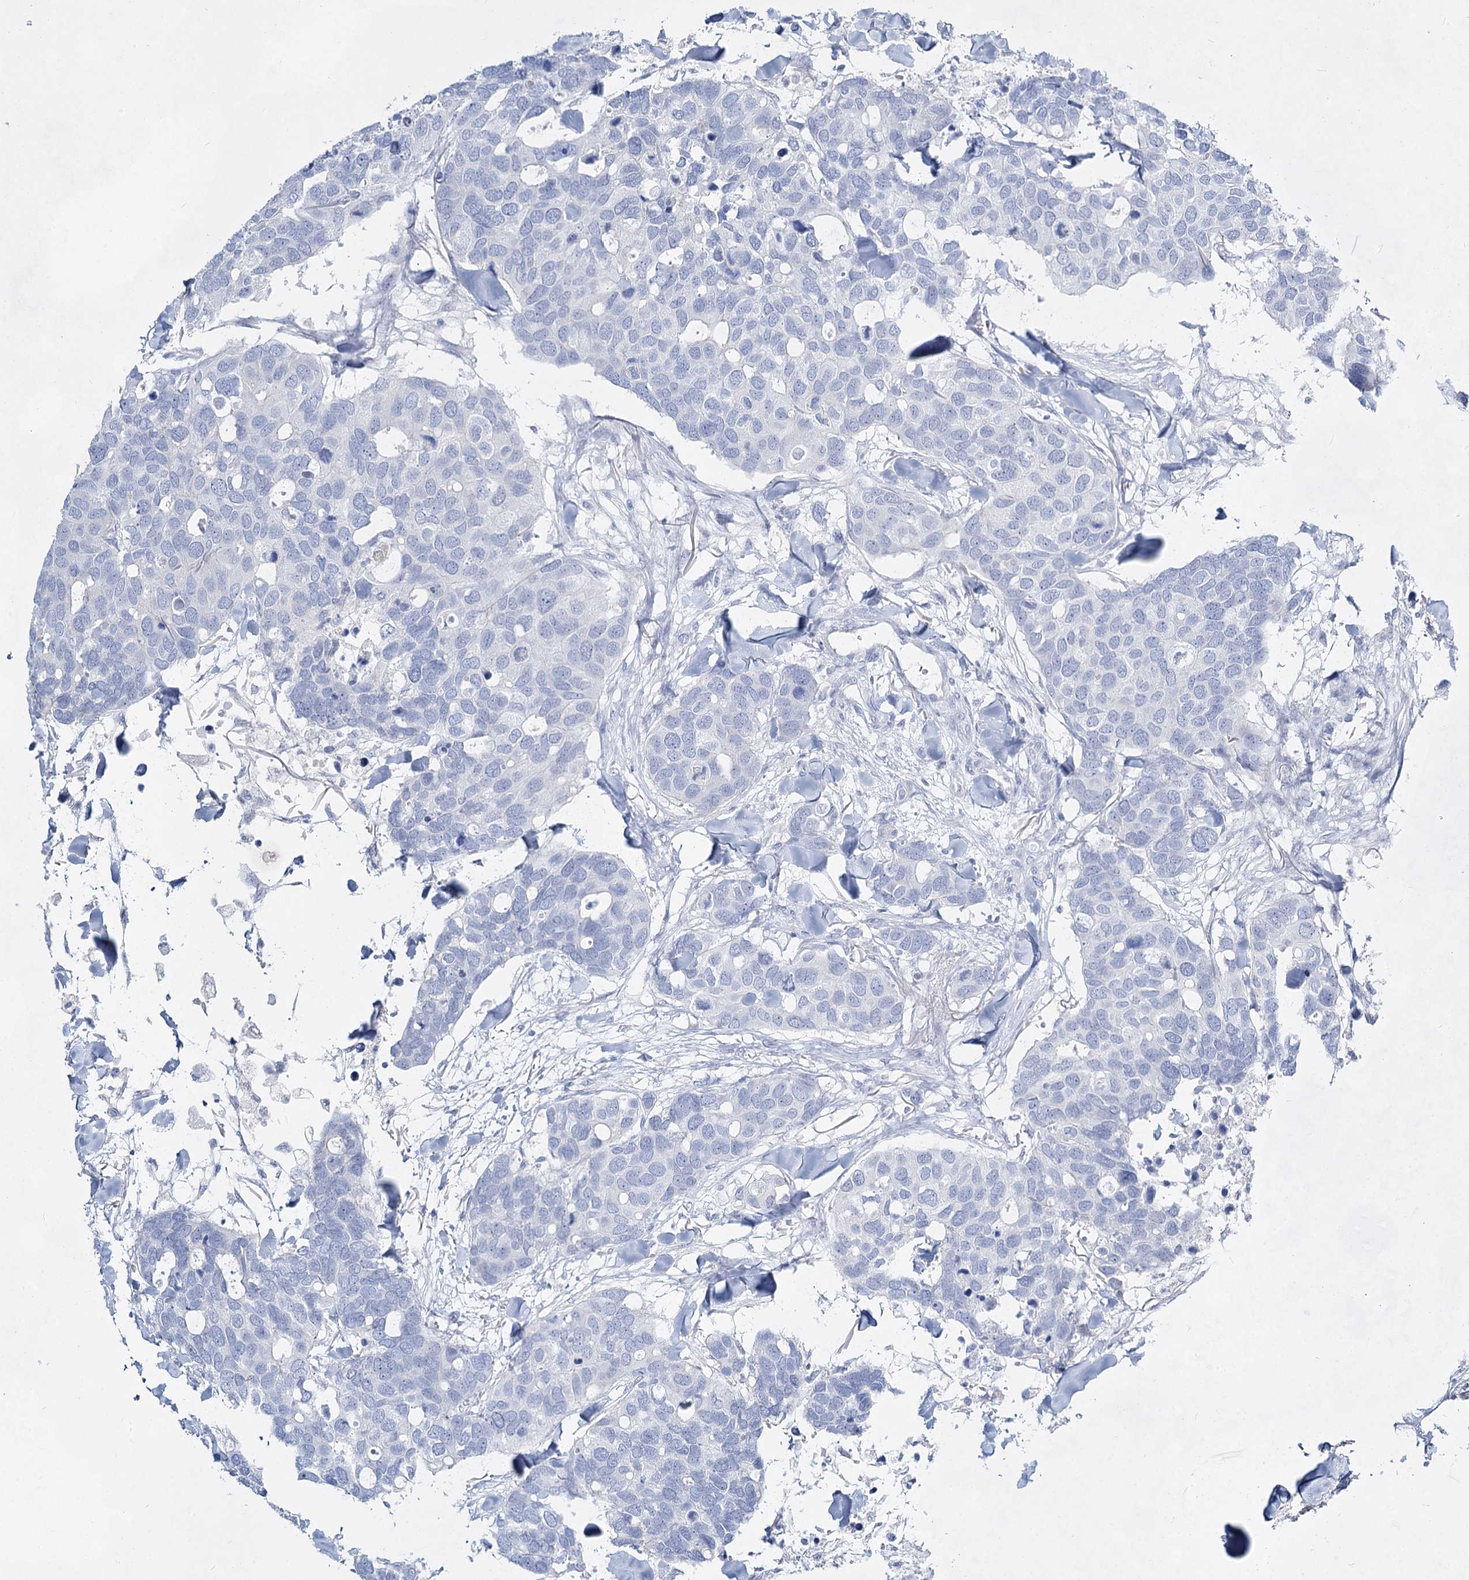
{"staining": {"intensity": "negative", "quantity": "none", "location": "none"}, "tissue": "breast cancer", "cell_type": "Tumor cells", "image_type": "cancer", "snomed": [{"axis": "morphology", "description": "Duct carcinoma"}, {"axis": "topography", "description": "Breast"}], "caption": "The immunohistochemistry (IHC) histopathology image has no significant staining in tumor cells of breast cancer tissue.", "gene": "SLC17A2", "patient": {"sex": "female", "age": 83}}